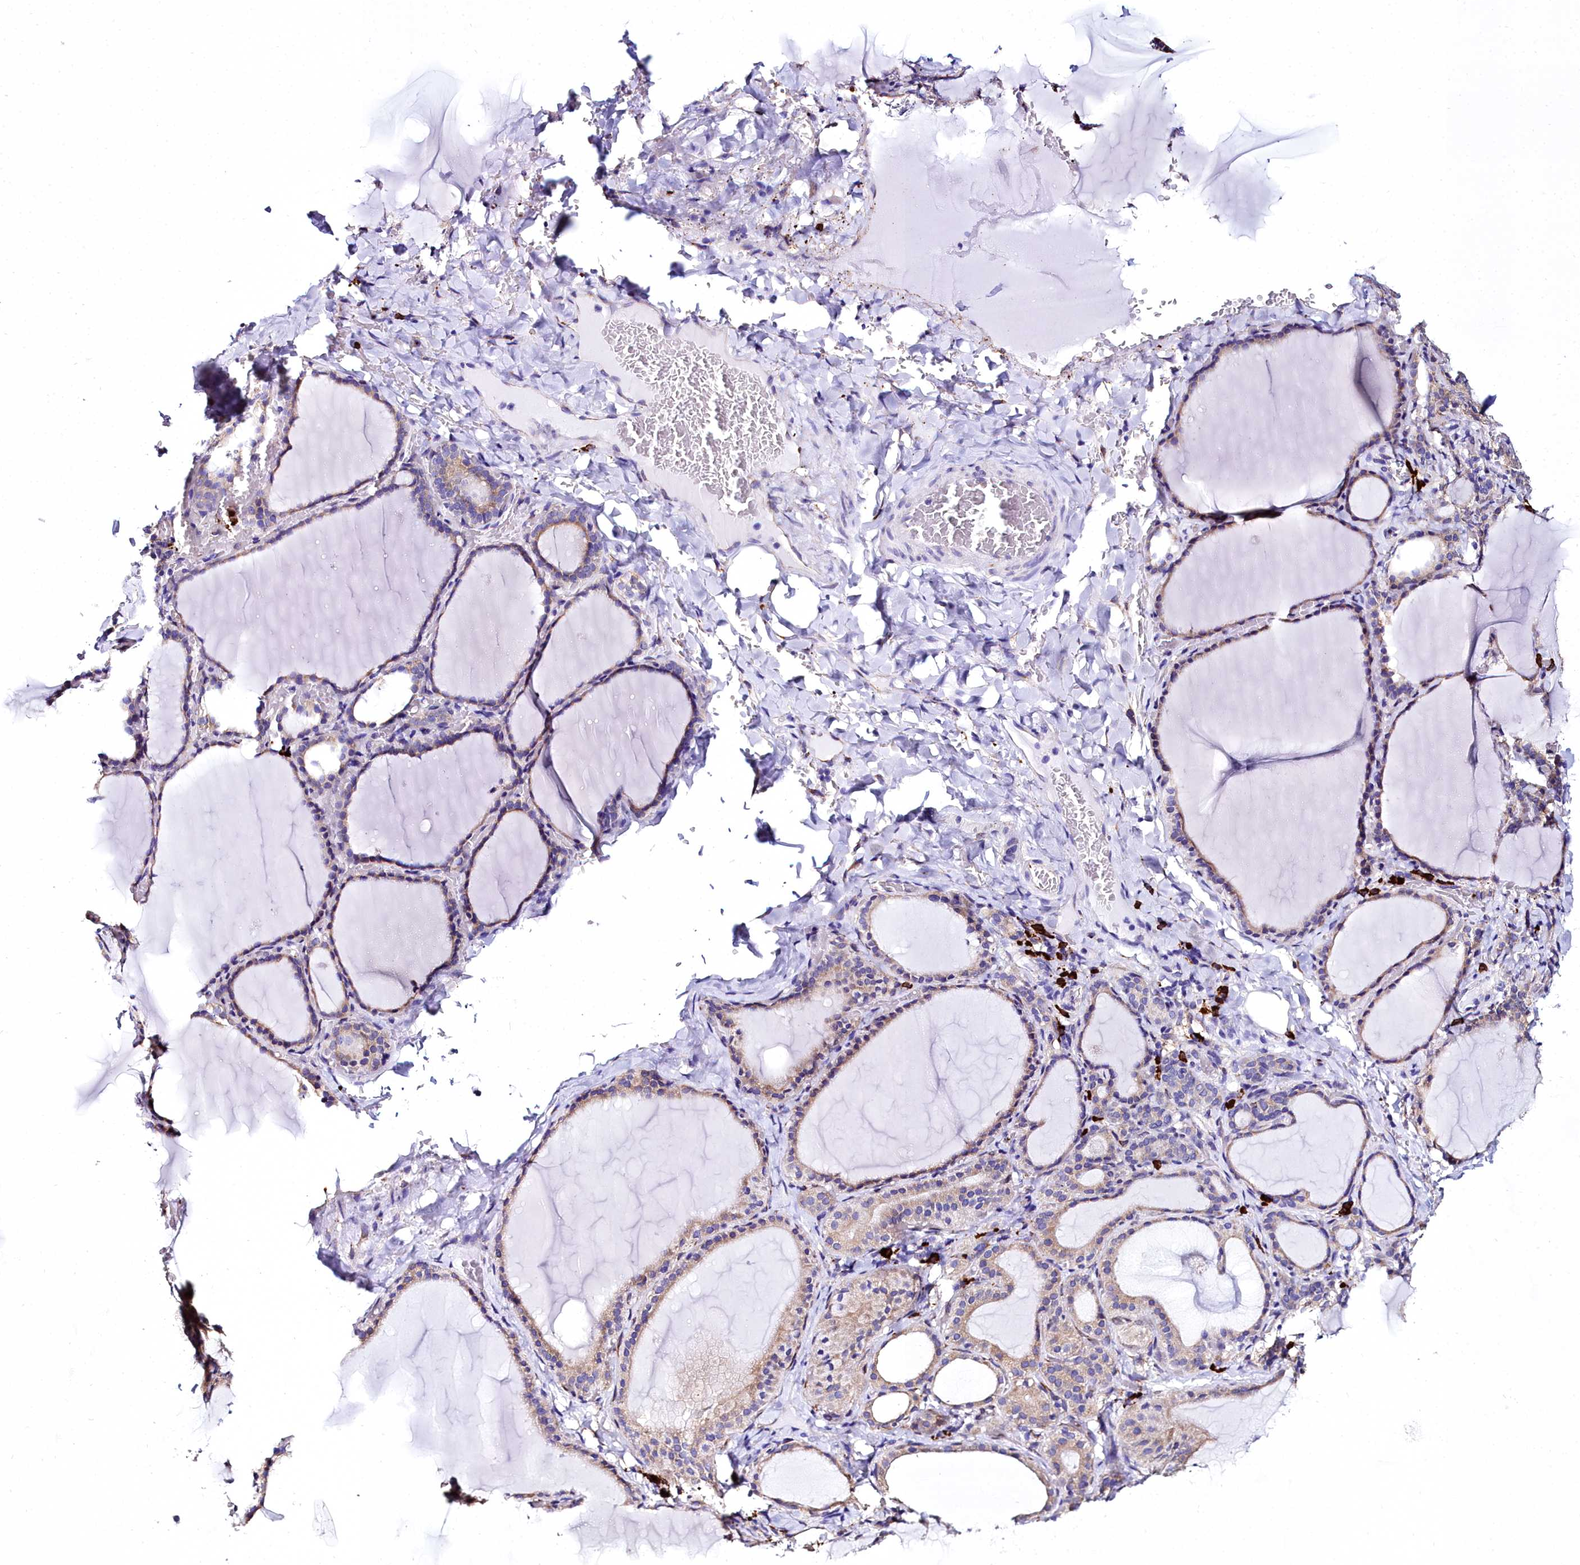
{"staining": {"intensity": "moderate", "quantity": "25%-75%", "location": "cytoplasmic/membranous"}, "tissue": "thyroid gland", "cell_type": "Glandular cells", "image_type": "normal", "snomed": [{"axis": "morphology", "description": "Normal tissue, NOS"}, {"axis": "topography", "description": "Thyroid gland"}], "caption": "DAB (3,3'-diaminobenzidine) immunohistochemical staining of benign thyroid gland displays moderate cytoplasmic/membranous protein staining in approximately 25%-75% of glandular cells.", "gene": "TXNDC5", "patient": {"sex": "female", "age": 39}}